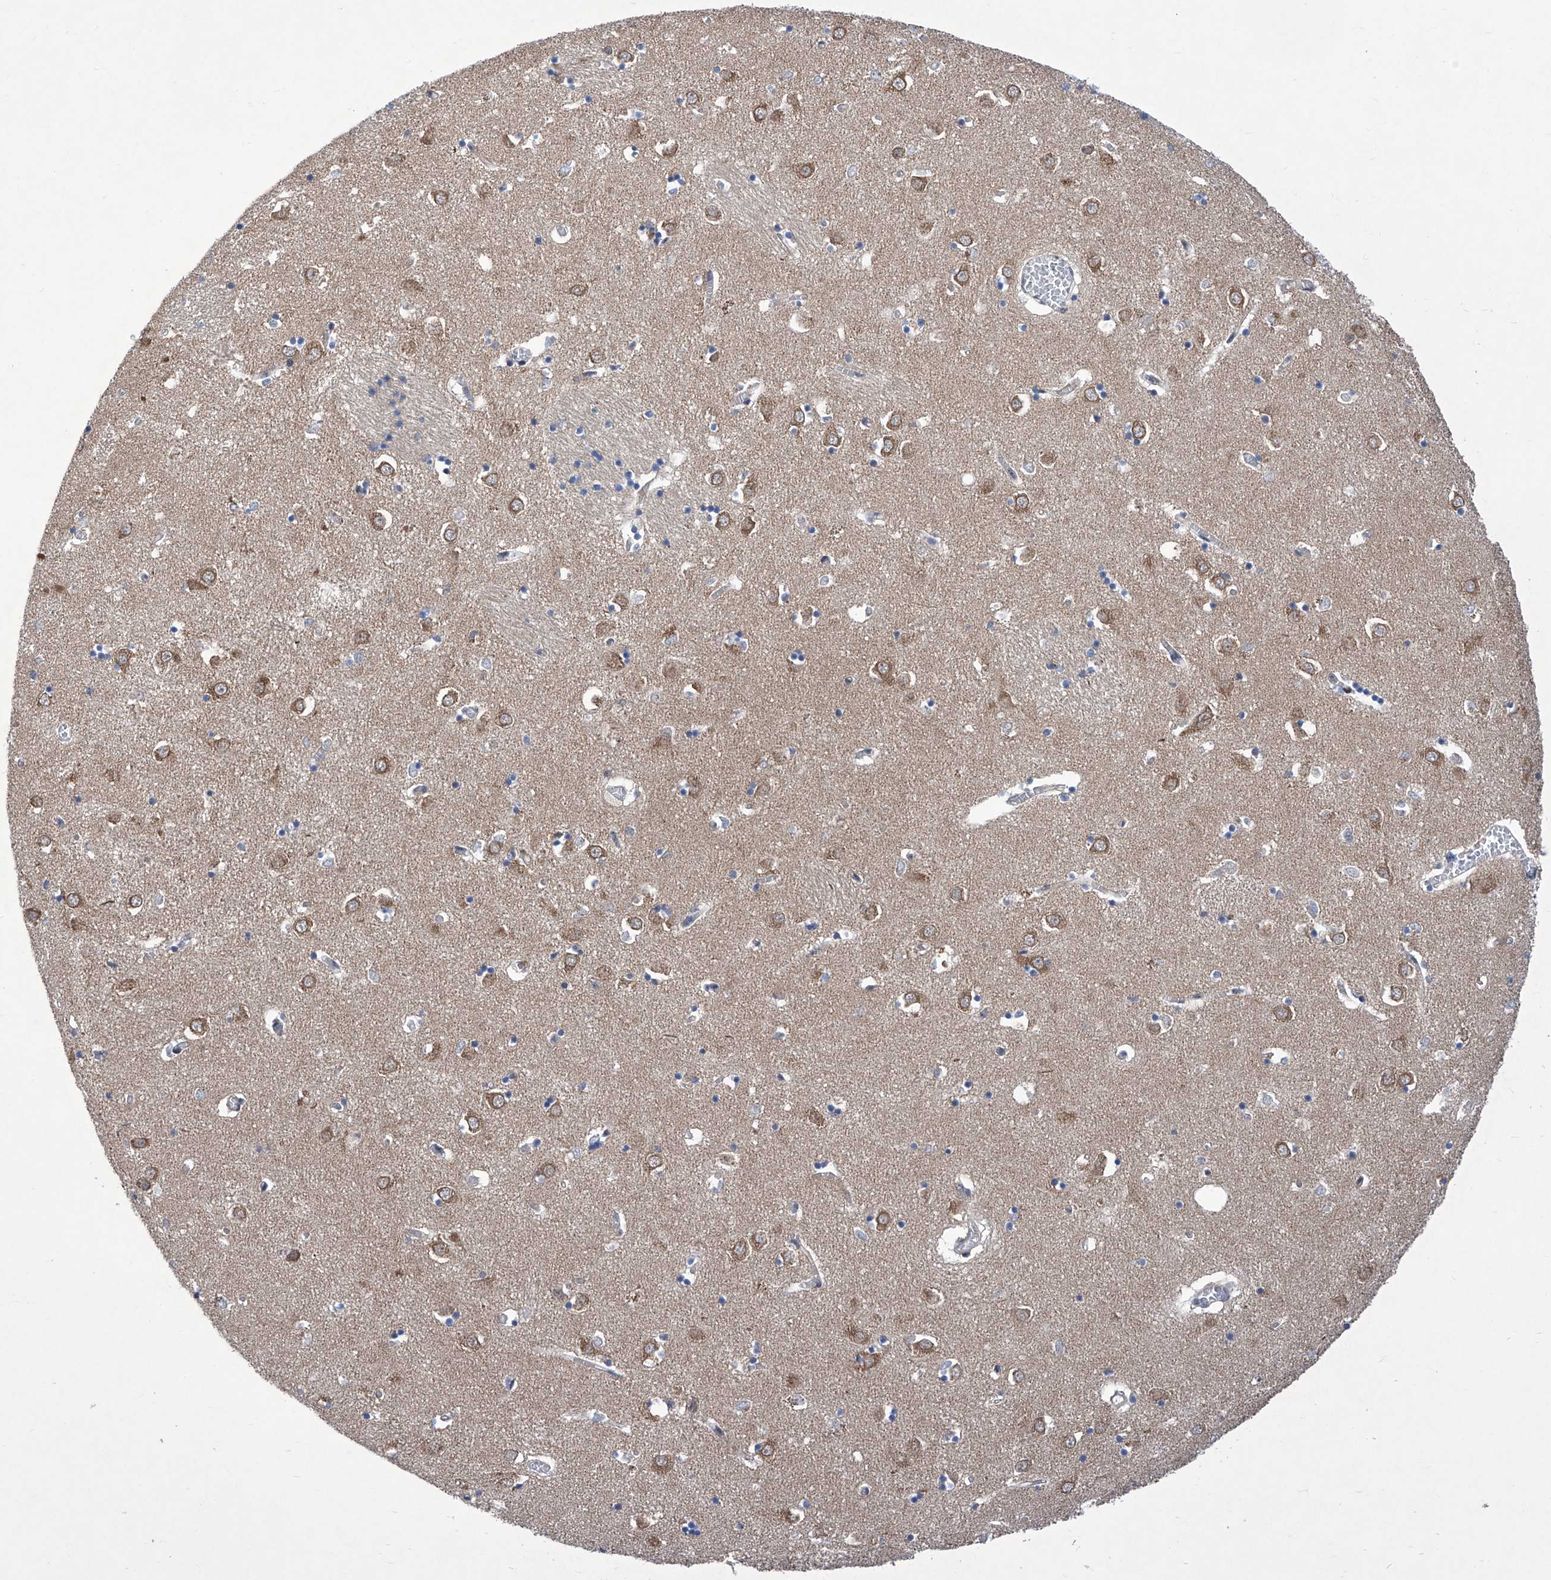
{"staining": {"intensity": "weak", "quantity": "<25%", "location": "cytoplasmic/membranous"}, "tissue": "caudate", "cell_type": "Glial cells", "image_type": "normal", "snomed": [{"axis": "morphology", "description": "Normal tissue, NOS"}, {"axis": "topography", "description": "Lateral ventricle wall"}], "caption": "This is an immunohistochemistry image of normal caudate. There is no expression in glial cells.", "gene": "KTI12", "patient": {"sex": "male", "age": 70}}